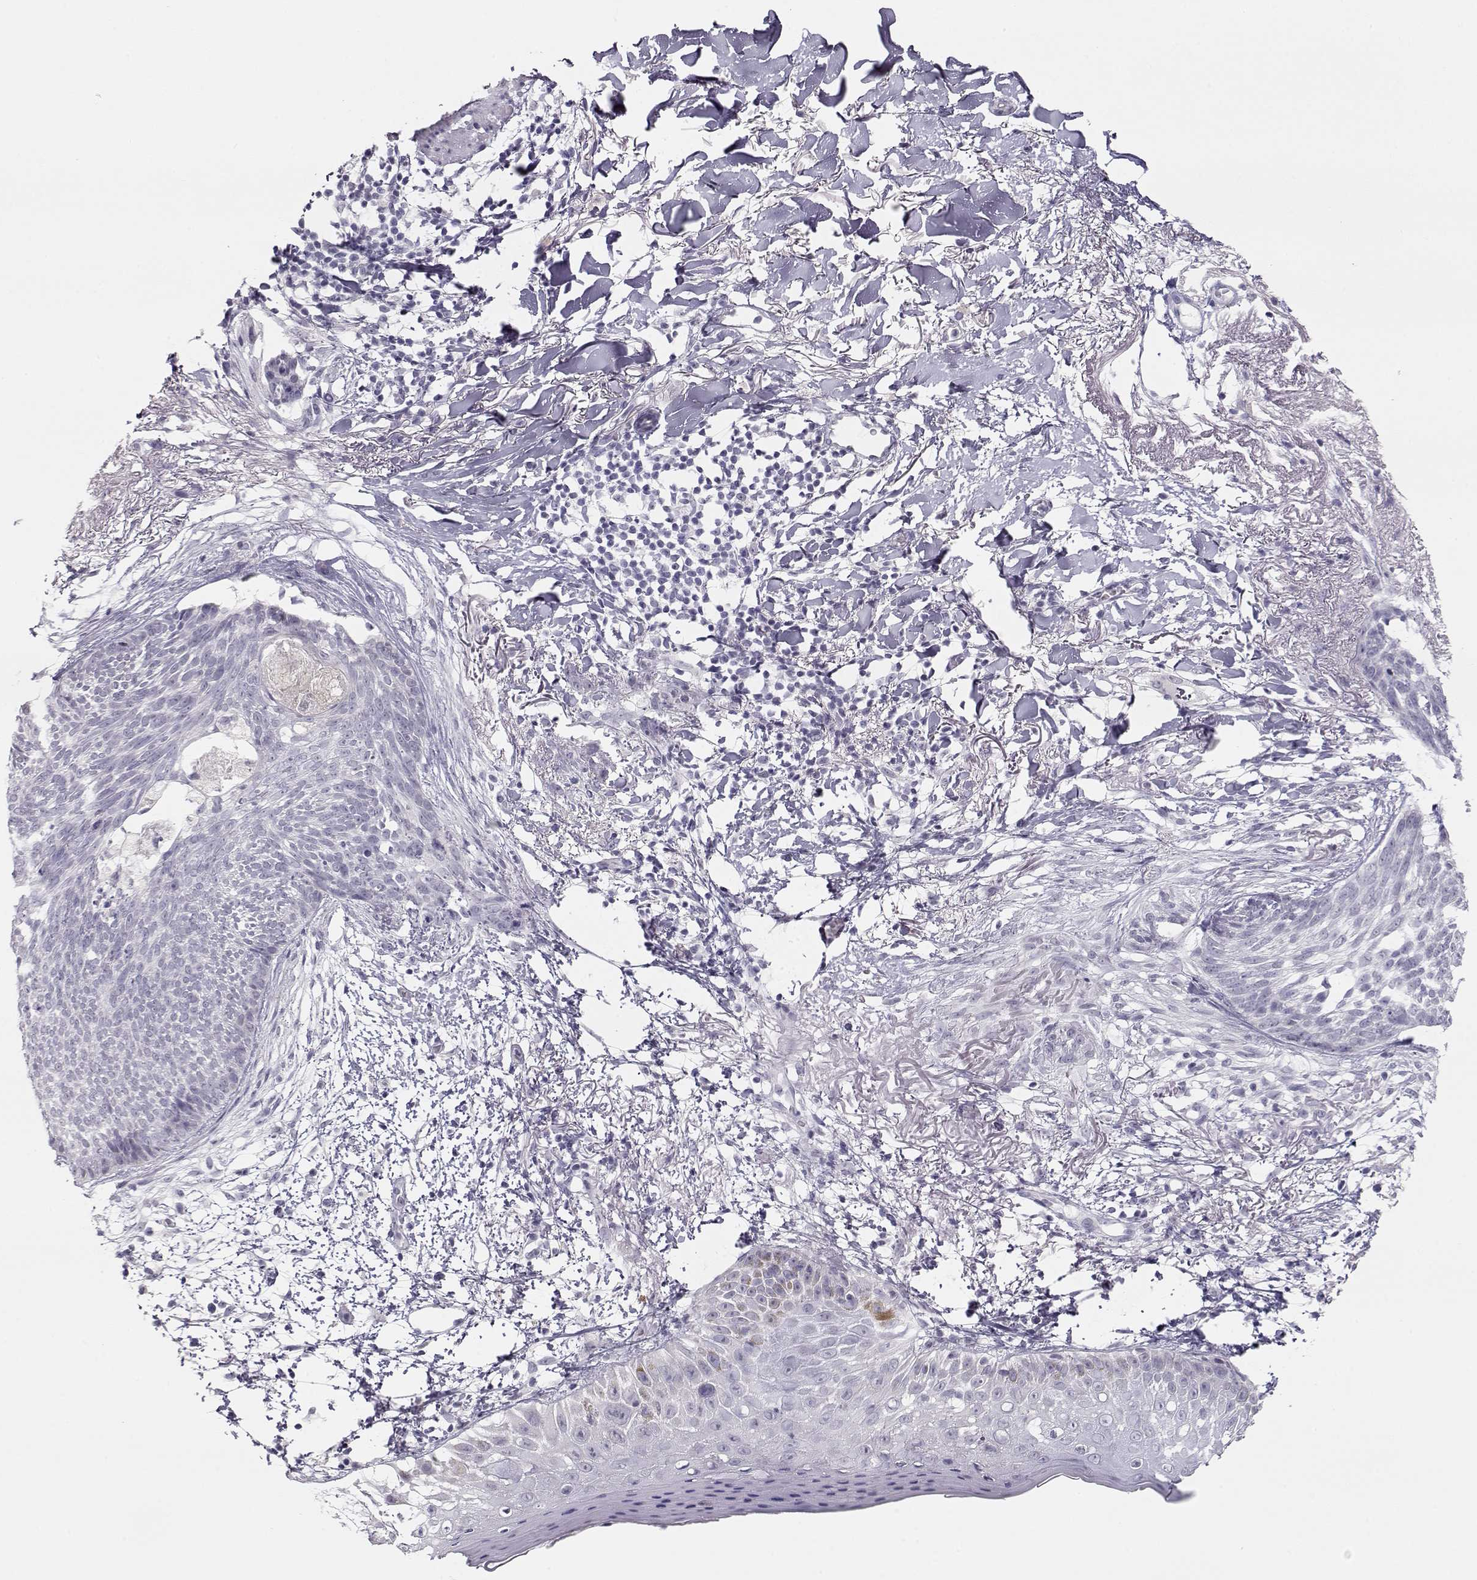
{"staining": {"intensity": "negative", "quantity": "none", "location": "none"}, "tissue": "skin cancer", "cell_type": "Tumor cells", "image_type": "cancer", "snomed": [{"axis": "morphology", "description": "Normal tissue, NOS"}, {"axis": "morphology", "description": "Basal cell carcinoma"}, {"axis": "topography", "description": "Skin"}], "caption": "Tumor cells are negative for brown protein staining in basal cell carcinoma (skin).", "gene": "IMPG1", "patient": {"sex": "male", "age": 84}}